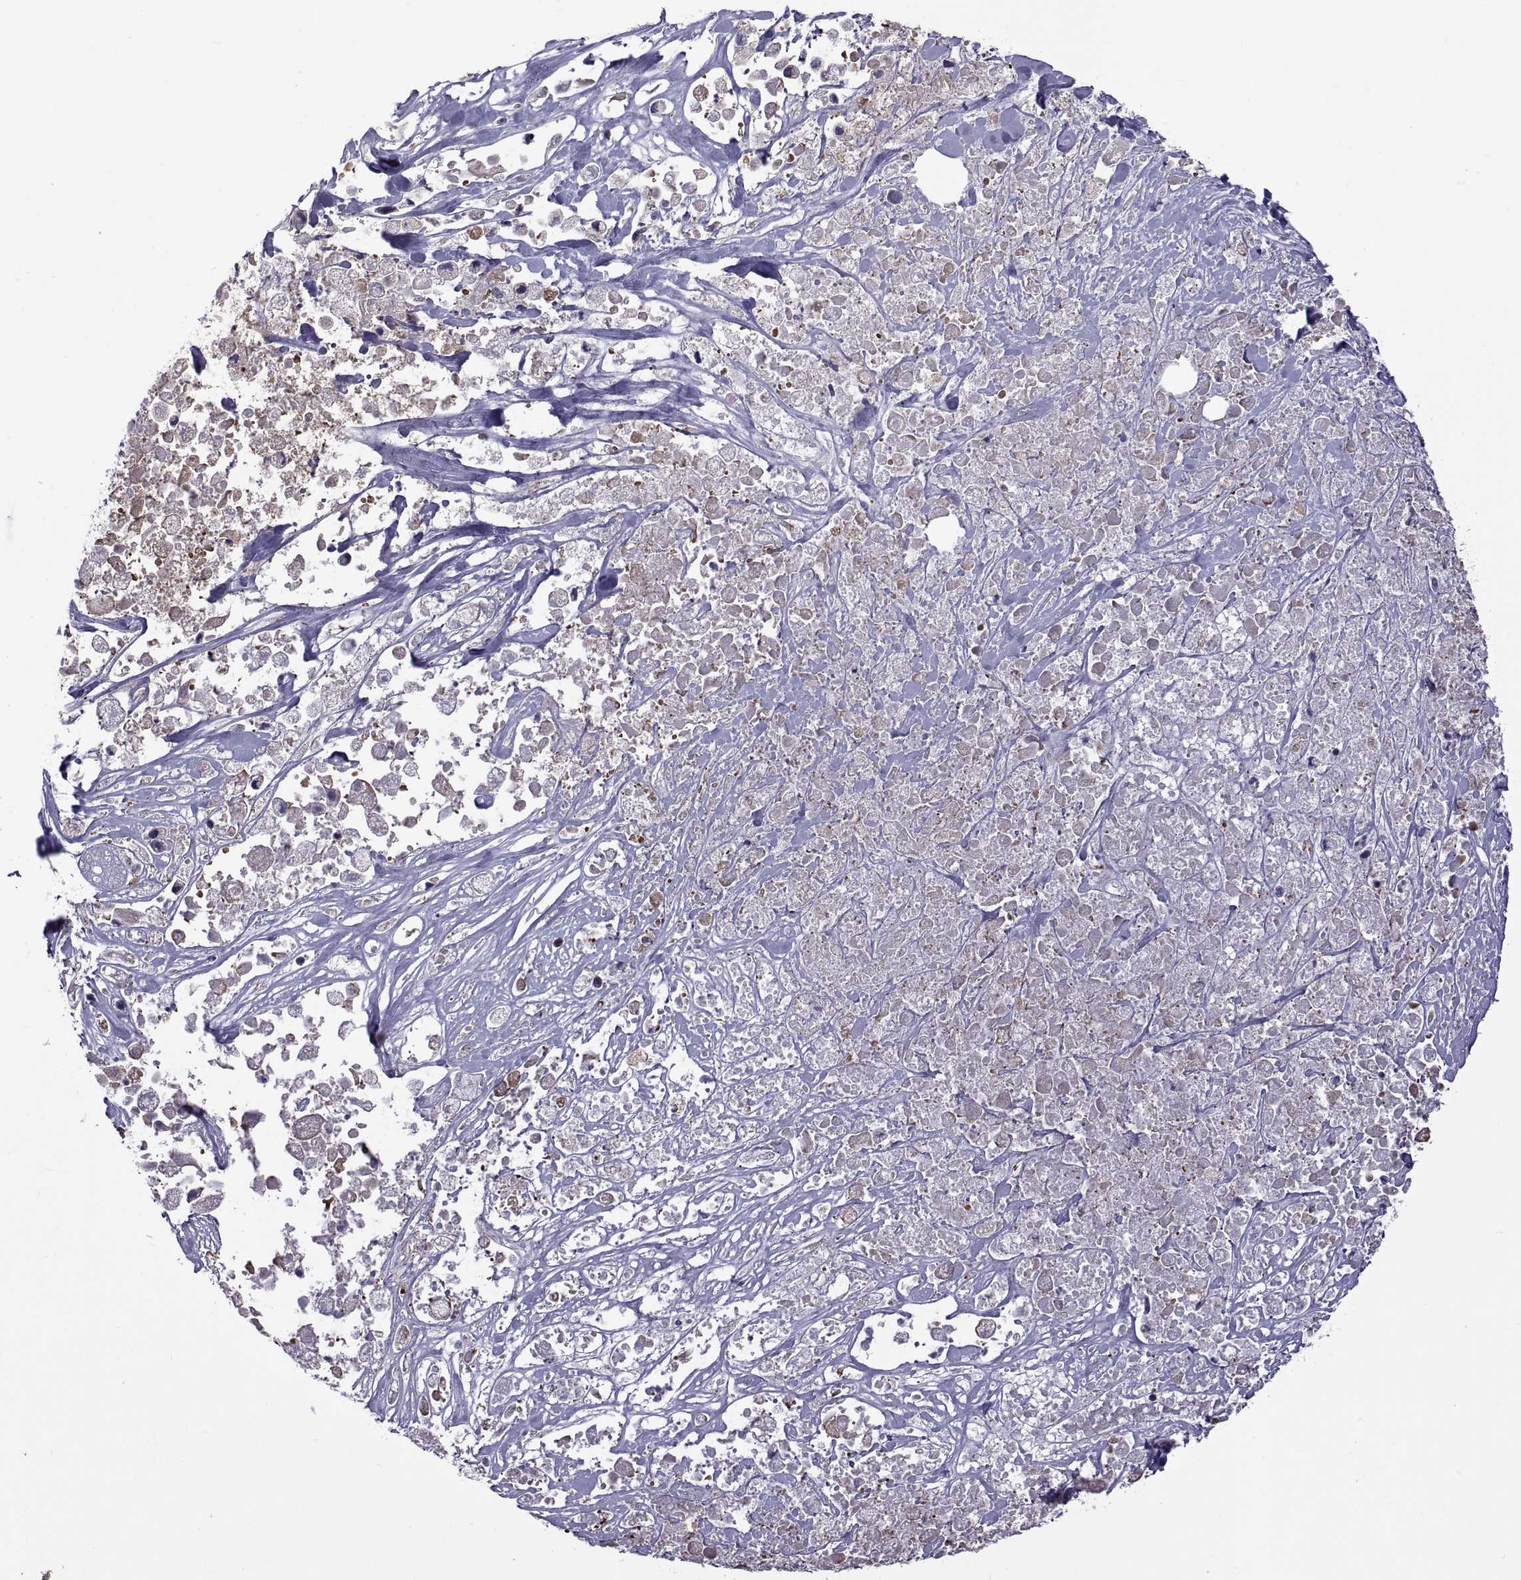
{"staining": {"intensity": "weak", "quantity": ">75%", "location": "cytoplasmic/membranous"}, "tissue": "pancreatic cancer", "cell_type": "Tumor cells", "image_type": "cancer", "snomed": [{"axis": "morphology", "description": "Adenocarcinoma, NOS"}, {"axis": "topography", "description": "Pancreas"}], "caption": "Immunohistochemical staining of human pancreatic cancer (adenocarcinoma) exhibits low levels of weak cytoplasmic/membranous protein staining in approximately >75% of tumor cells.", "gene": "TMC3", "patient": {"sex": "male", "age": 44}}